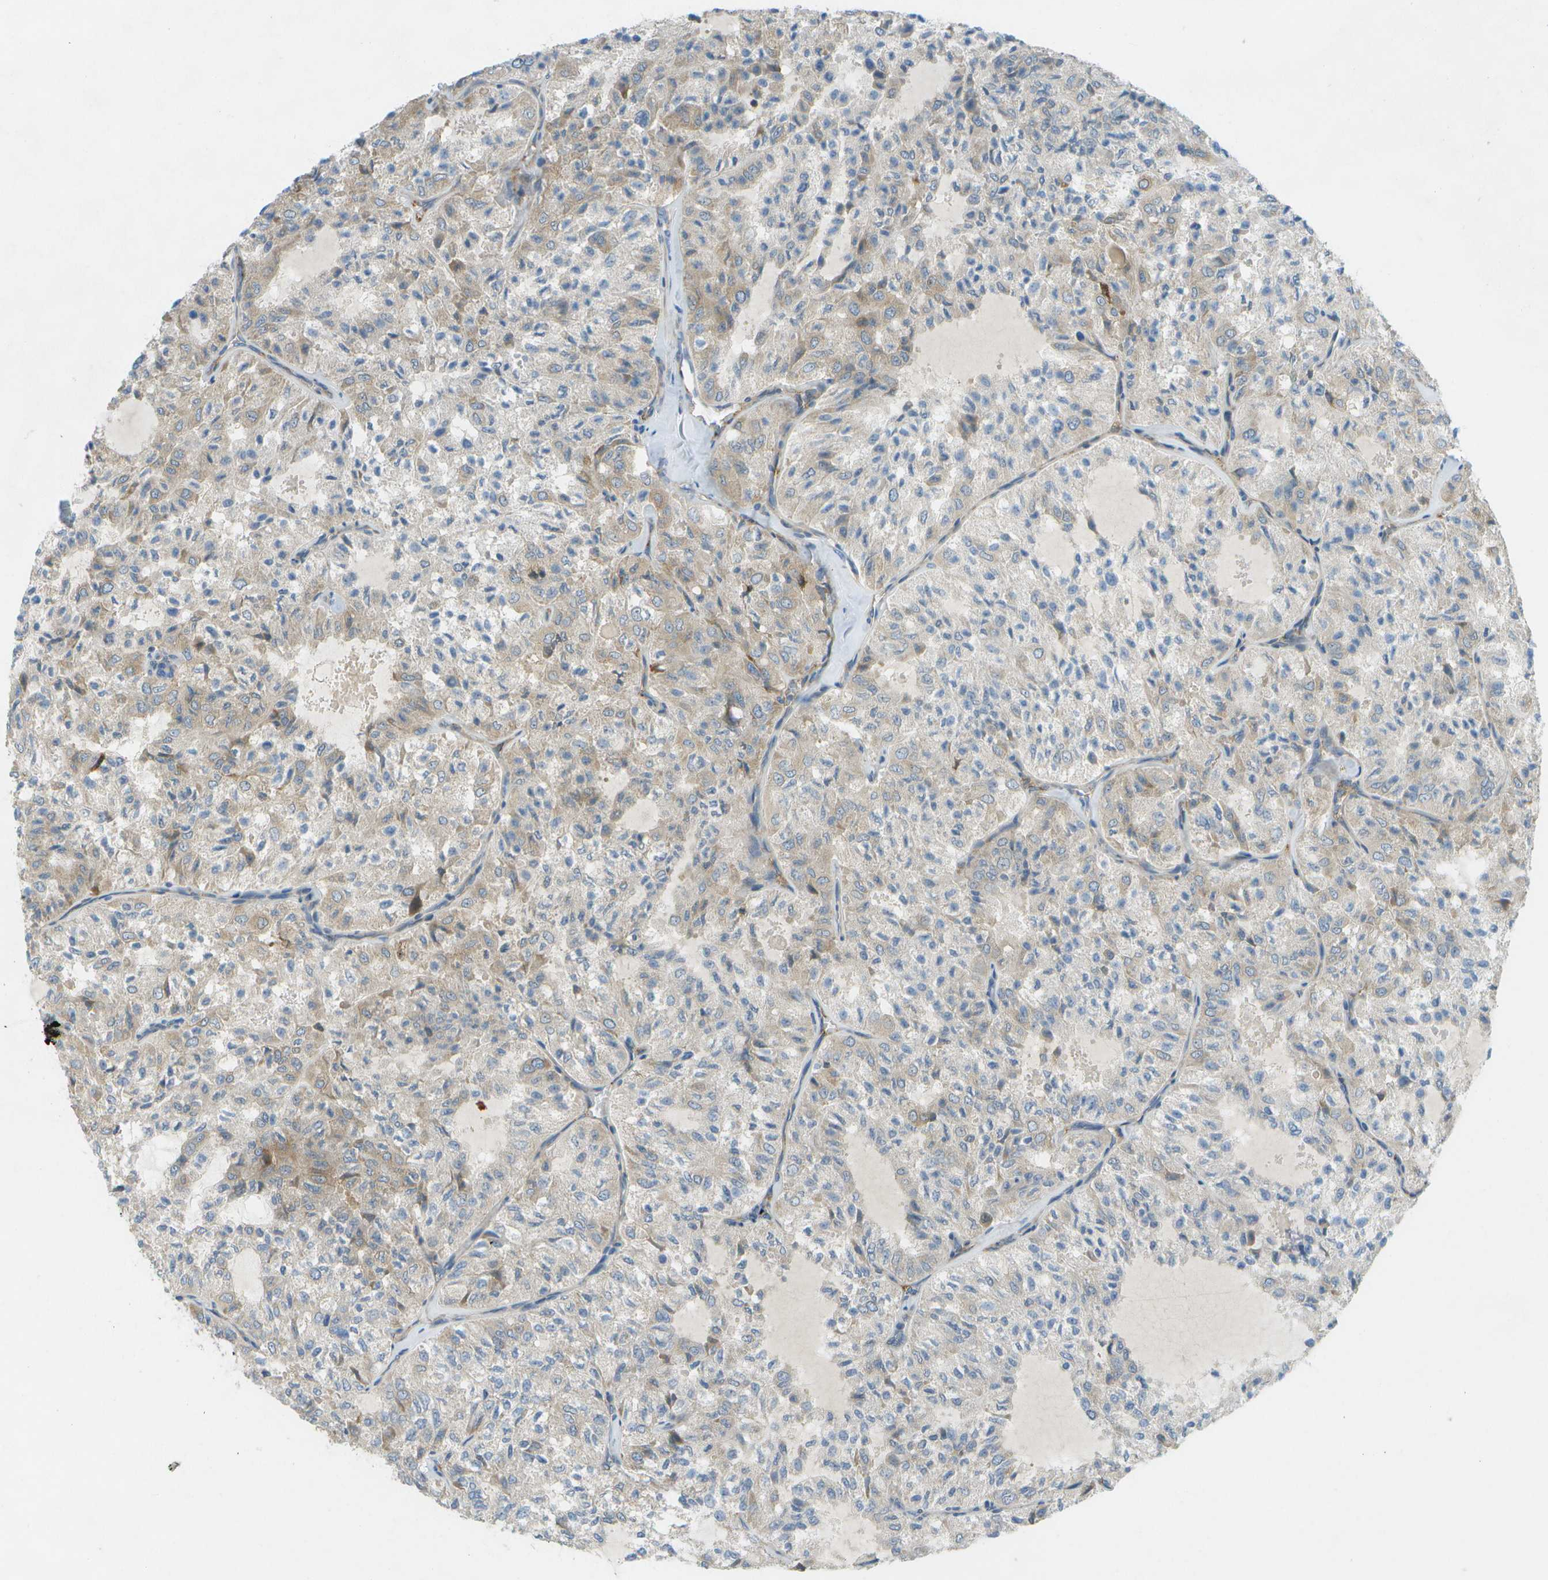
{"staining": {"intensity": "negative", "quantity": "none", "location": "none"}, "tissue": "thyroid cancer", "cell_type": "Tumor cells", "image_type": "cancer", "snomed": [{"axis": "morphology", "description": "Follicular adenoma carcinoma, NOS"}, {"axis": "topography", "description": "Thyroid gland"}], "caption": "Immunohistochemistry (IHC) image of neoplastic tissue: human thyroid follicular adenoma carcinoma stained with DAB (3,3'-diaminobenzidine) displays no significant protein staining in tumor cells.", "gene": "WNK2", "patient": {"sex": "male", "age": 75}}